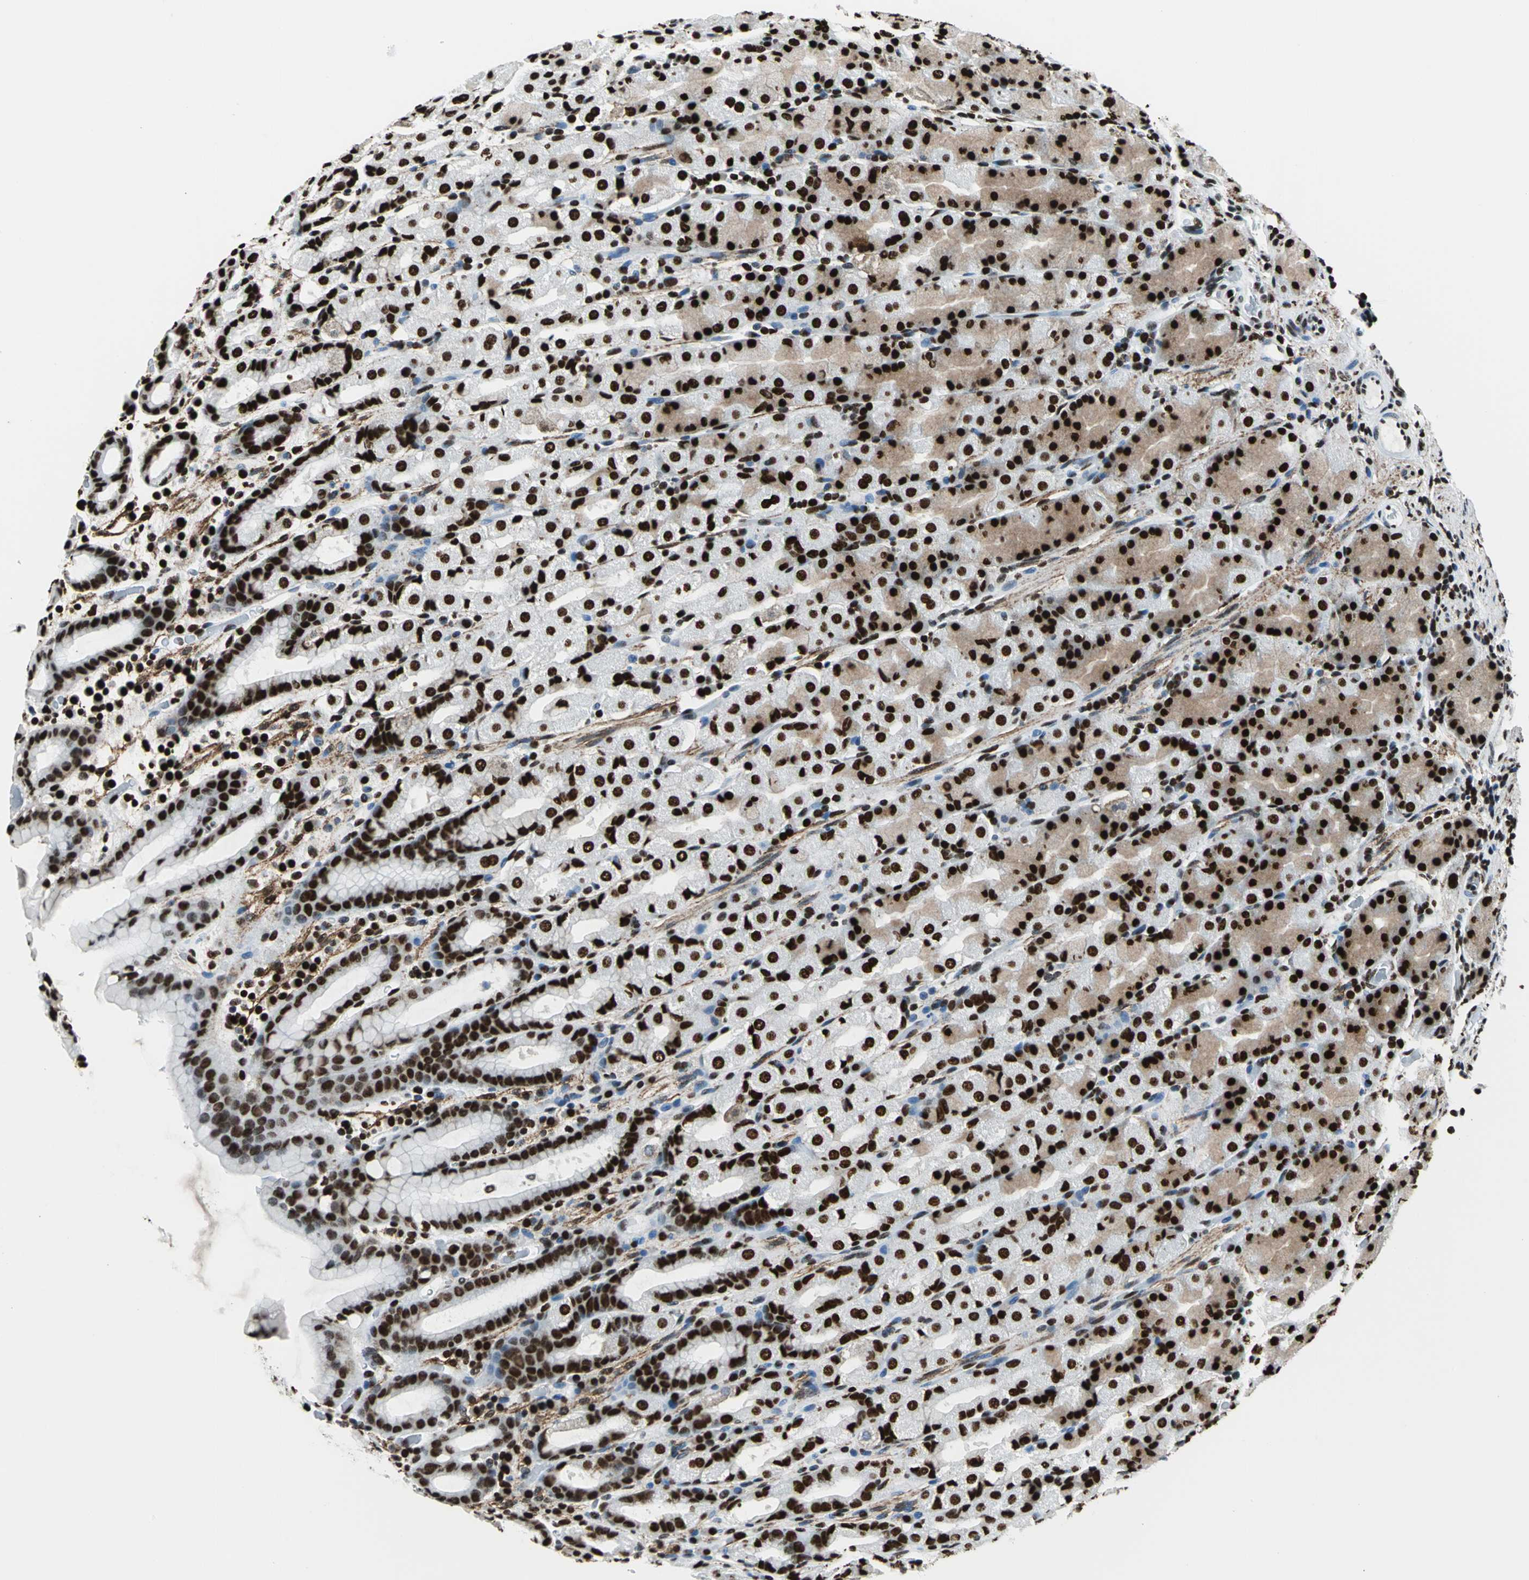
{"staining": {"intensity": "strong", "quantity": ">75%", "location": "cytoplasmic/membranous,nuclear"}, "tissue": "stomach", "cell_type": "Glandular cells", "image_type": "normal", "snomed": [{"axis": "morphology", "description": "Normal tissue, NOS"}, {"axis": "topography", "description": "Stomach, upper"}], "caption": "IHC staining of benign stomach, which shows high levels of strong cytoplasmic/membranous,nuclear positivity in about >75% of glandular cells indicating strong cytoplasmic/membranous,nuclear protein expression. The staining was performed using DAB (3,3'-diaminobenzidine) (brown) for protein detection and nuclei were counterstained in hematoxylin (blue).", "gene": "APEX1", "patient": {"sex": "male", "age": 68}}